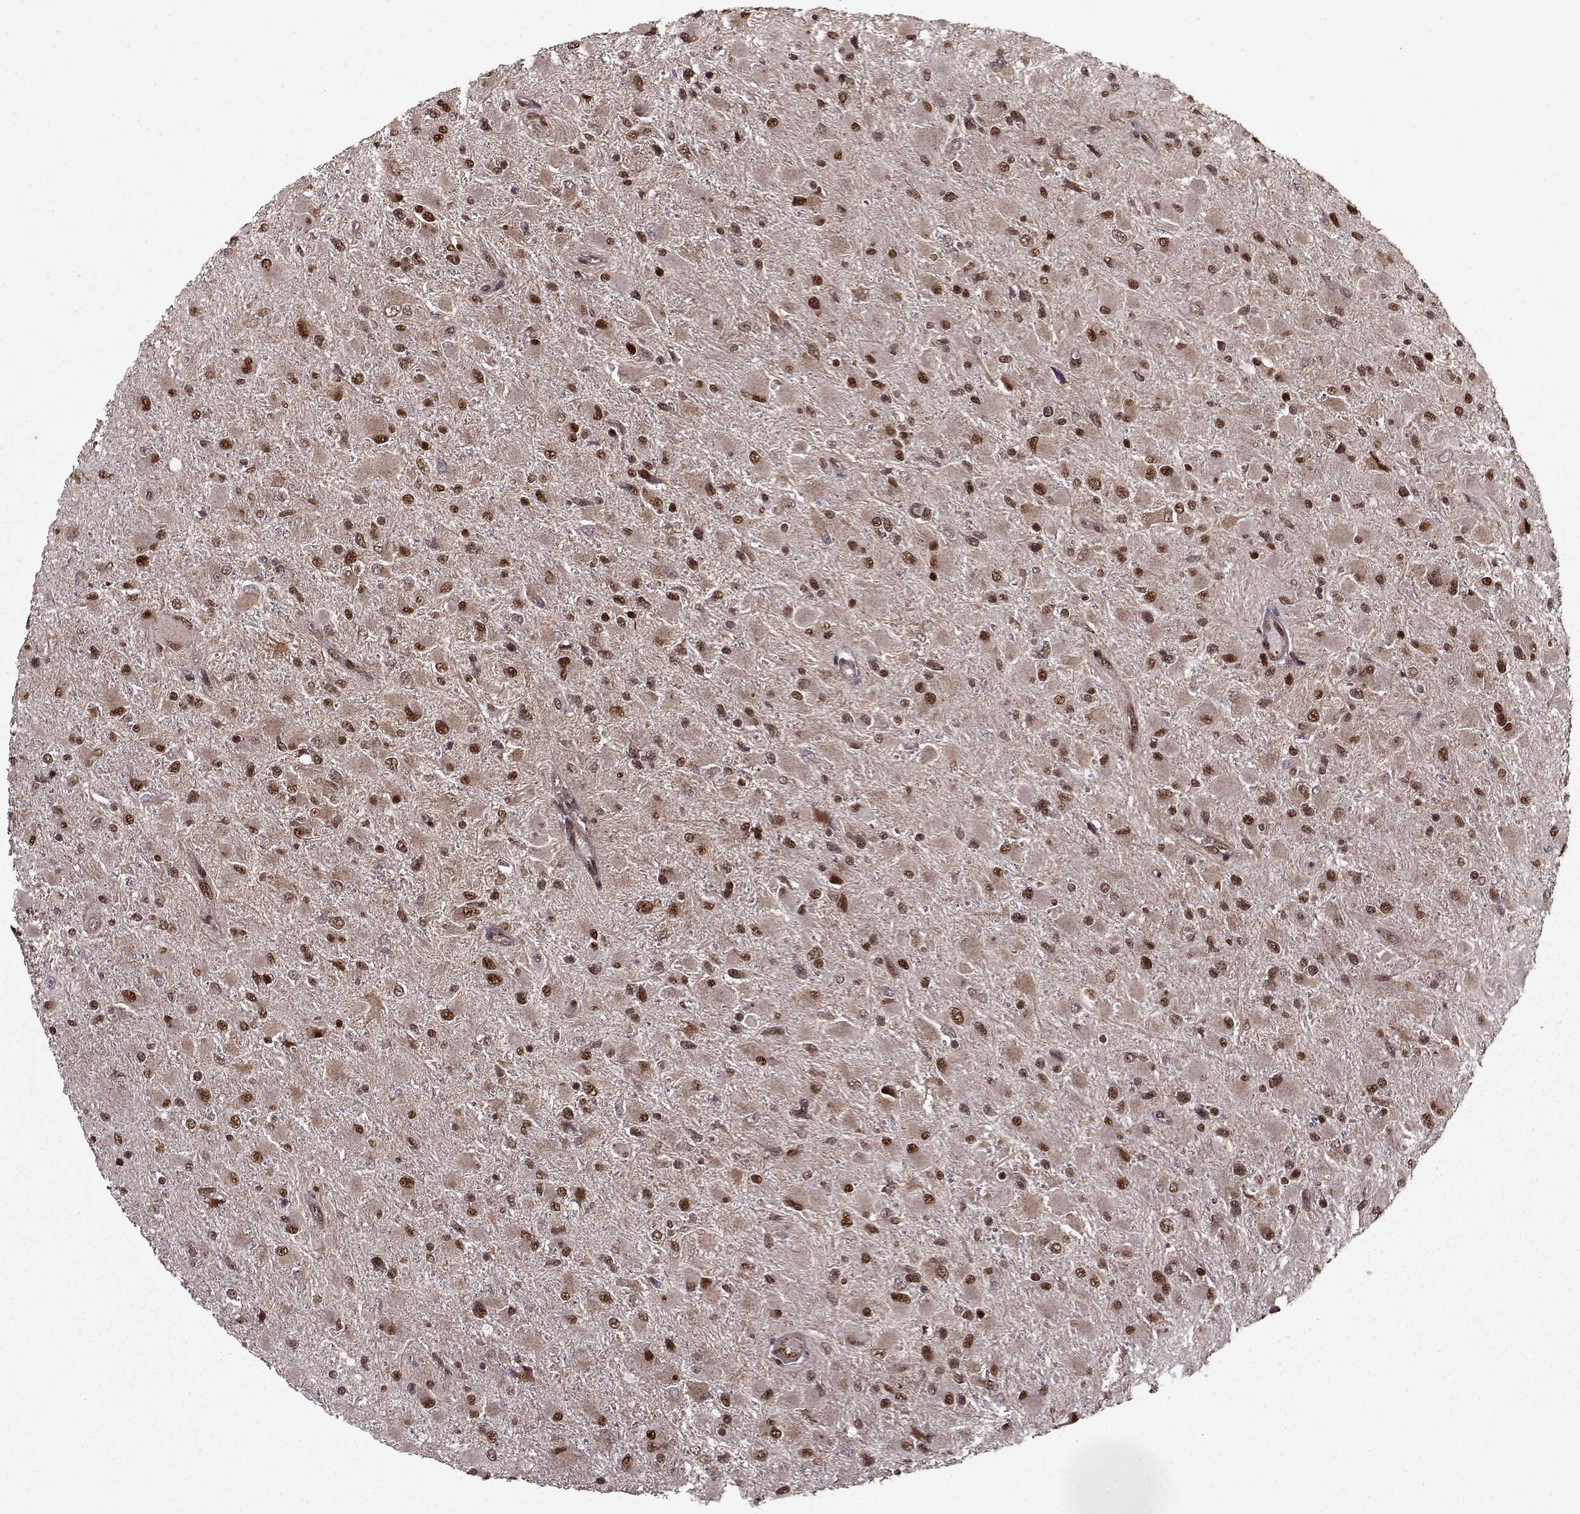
{"staining": {"intensity": "strong", "quantity": ">75%", "location": "nuclear"}, "tissue": "glioma", "cell_type": "Tumor cells", "image_type": "cancer", "snomed": [{"axis": "morphology", "description": "Glioma, malignant, High grade"}, {"axis": "topography", "description": "Cerebral cortex"}], "caption": "Immunohistochemical staining of high-grade glioma (malignant) shows high levels of strong nuclear protein positivity in about >75% of tumor cells.", "gene": "PSMA7", "patient": {"sex": "female", "age": 36}}